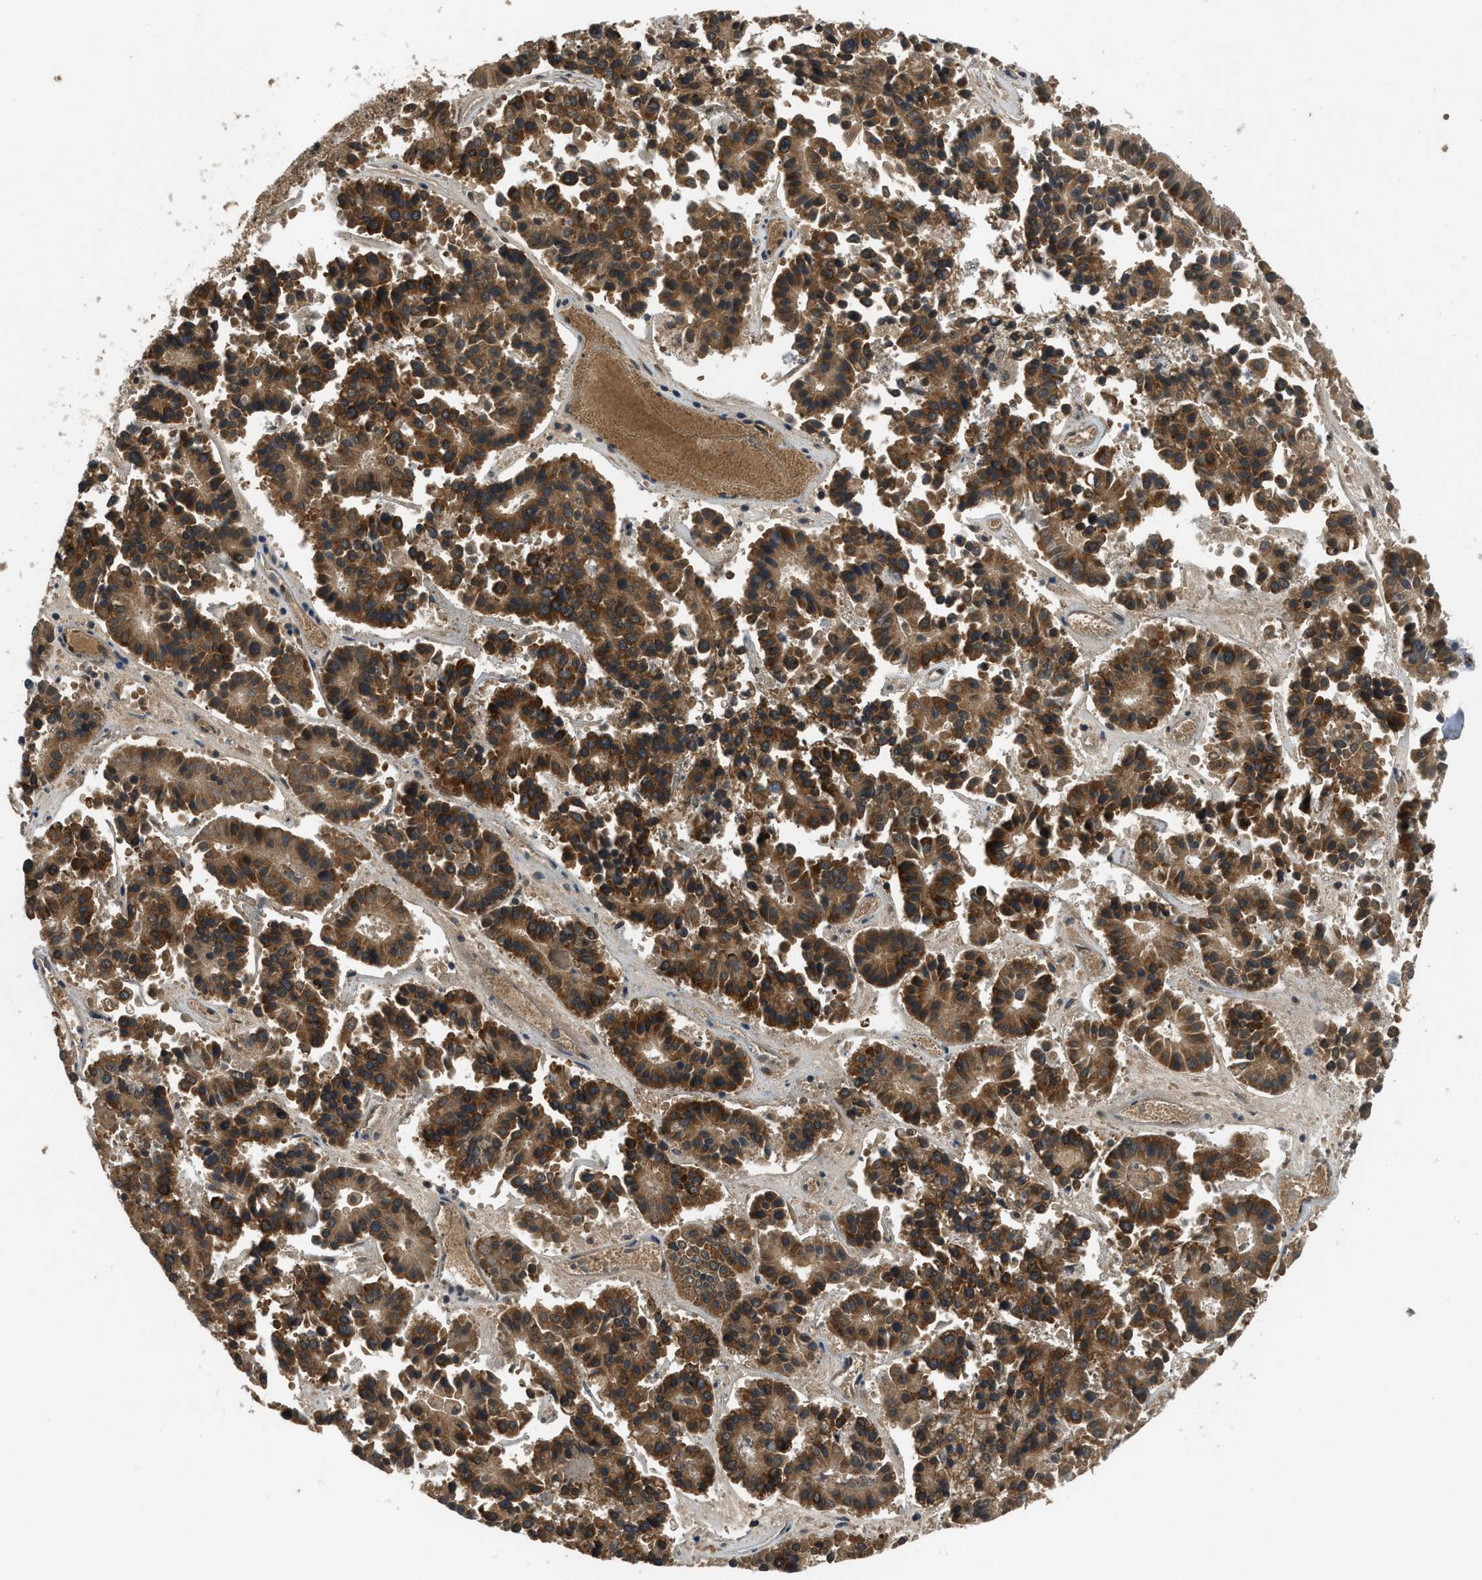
{"staining": {"intensity": "strong", "quantity": ">75%", "location": "cytoplasmic/membranous"}, "tissue": "pancreatic cancer", "cell_type": "Tumor cells", "image_type": "cancer", "snomed": [{"axis": "morphology", "description": "Adenocarcinoma, NOS"}, {"axis": "topography", "description": "Pancreas"}], "caption": "DAB (3,3'-diaminobenzidine) immunohistochemical staining of human adenocarcinoma (pancreatic) demonstrates strong cytoplasmic/membranous protein expression in about >75% of tumor cells. The protein of interest is stained brown, and the nuclei are stained in blue (DAB IHC with brightfield microscopy, high magnification).", "gene": "PAFAH2", "patient": {"sex": "male", "age": 50}}